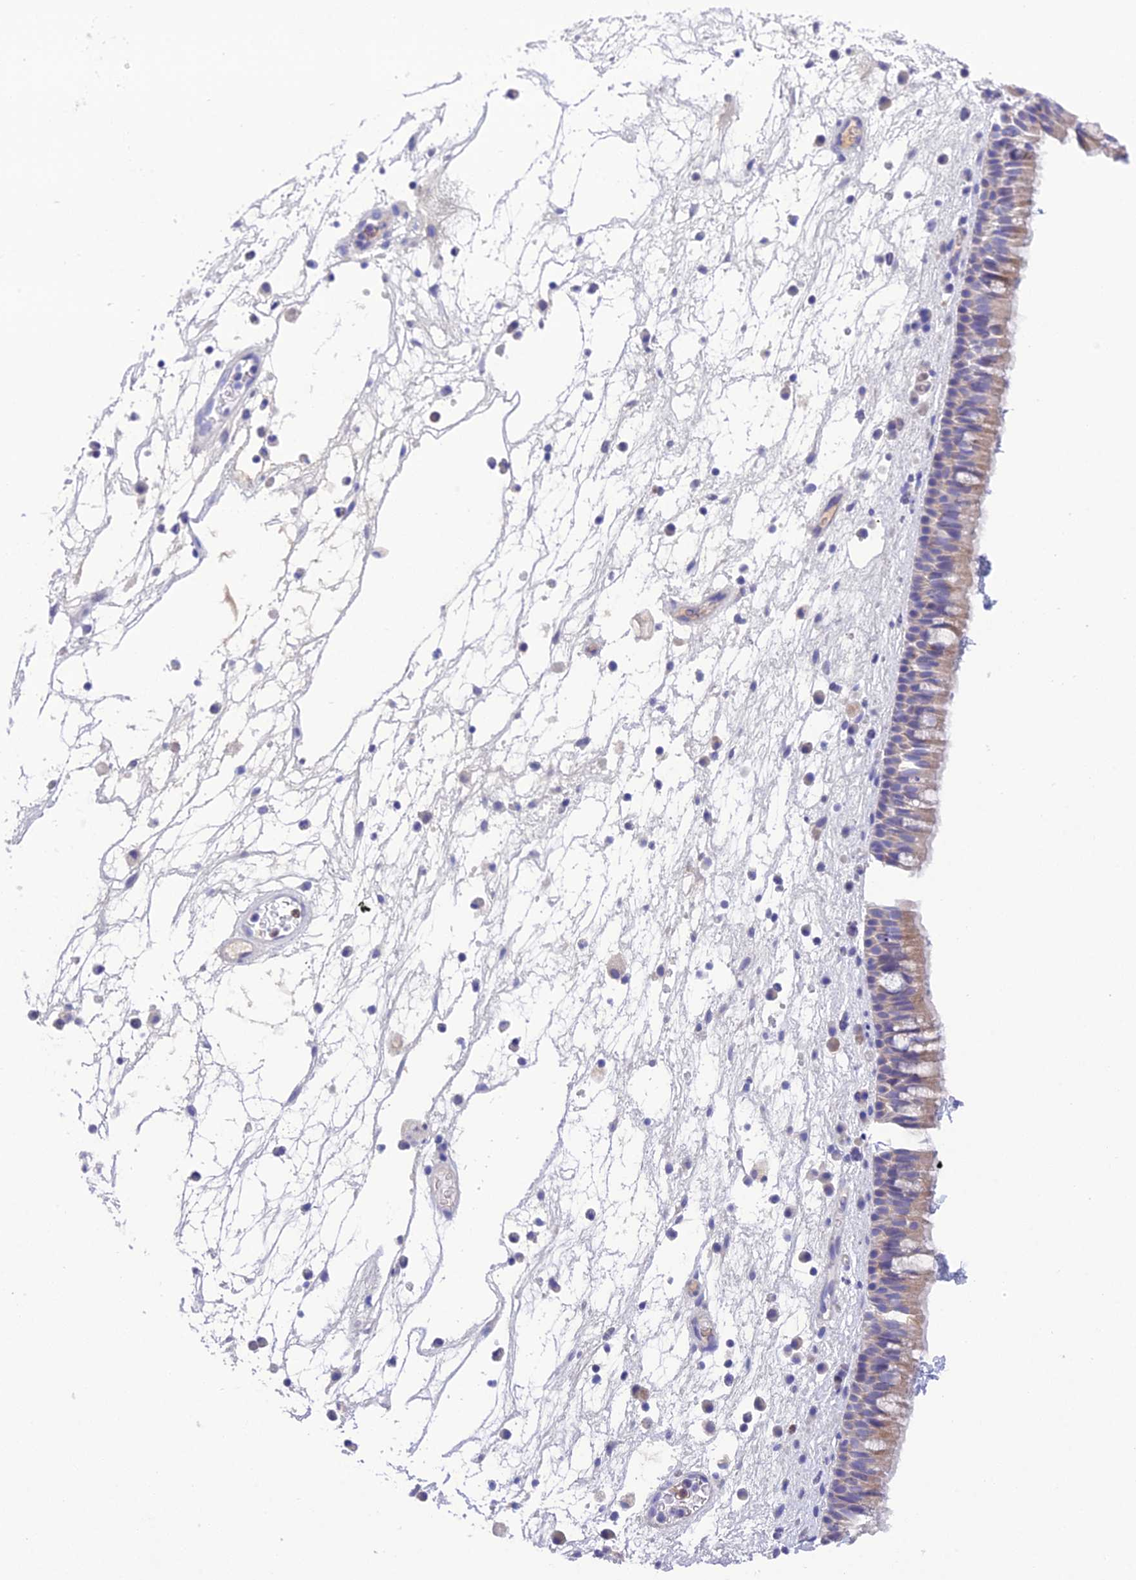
{"staining": {"intensity": "weak", "quantity": "25%-75%", "location": "cytoplasmic/membranous"}, "tissue": "nasopharynx", "cell_type": "Respiratory epithelial cells", "image_type": "normal", "snomed": [{"axis": "morphology", "description": "Normal tissue, NOS"}, {"axis": "morphology", "description": "Inflammation, NOS"}, {"axis": "morphology", "description": "Malignant melanoma, Metastatic site"}, {"axis": "topography", "description": "Nasopharynx"}], "caption": "Immunohistochemical staining of unremarkable human nasopharynx exhibits low levels of weak cytoplasmic/membranous positivity in approximately 25%-75% of respiratory epithelial cells.", "gene": "KIAA0408", "patient": {"sex": "male", "age": 70}}